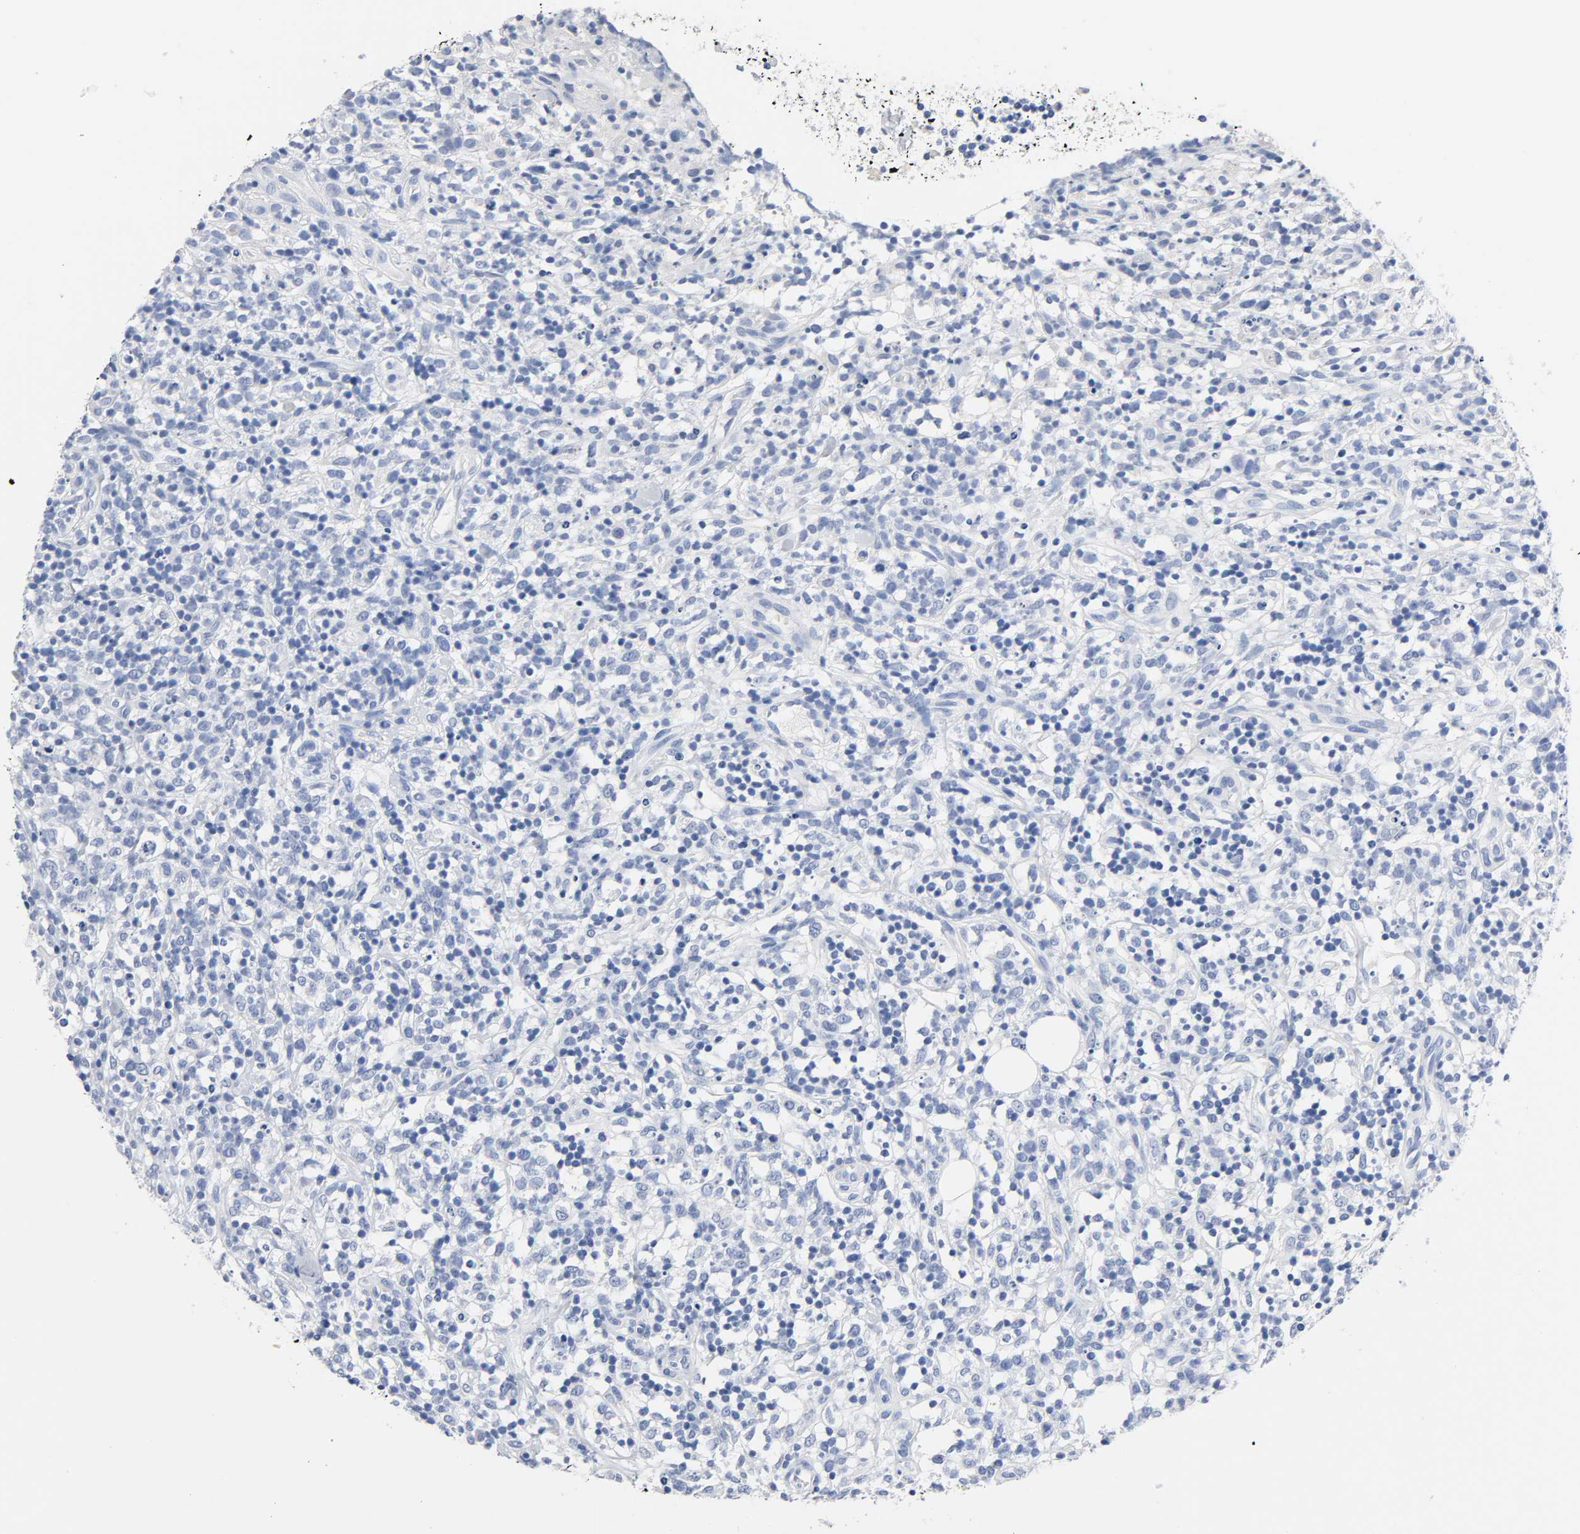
{"staining": {"intensity": "negative", "quantity": "none", "location": "none"}, "tissue": "lymphoma", "cell_type": "Tumor cells", "image_type": "cancer", "snomed": [{"axis": "morphology", "description": "Malignant lymphoma, non-Hodgkin's type, High grade"}, {"axis": "topography", "description": "Lymph node"}], "caption": "Protein analysis of lymphoma displays no significant expression in tumor cells.", "gene": "ACP3", "patient": {"sex": "female", "age": 73}}